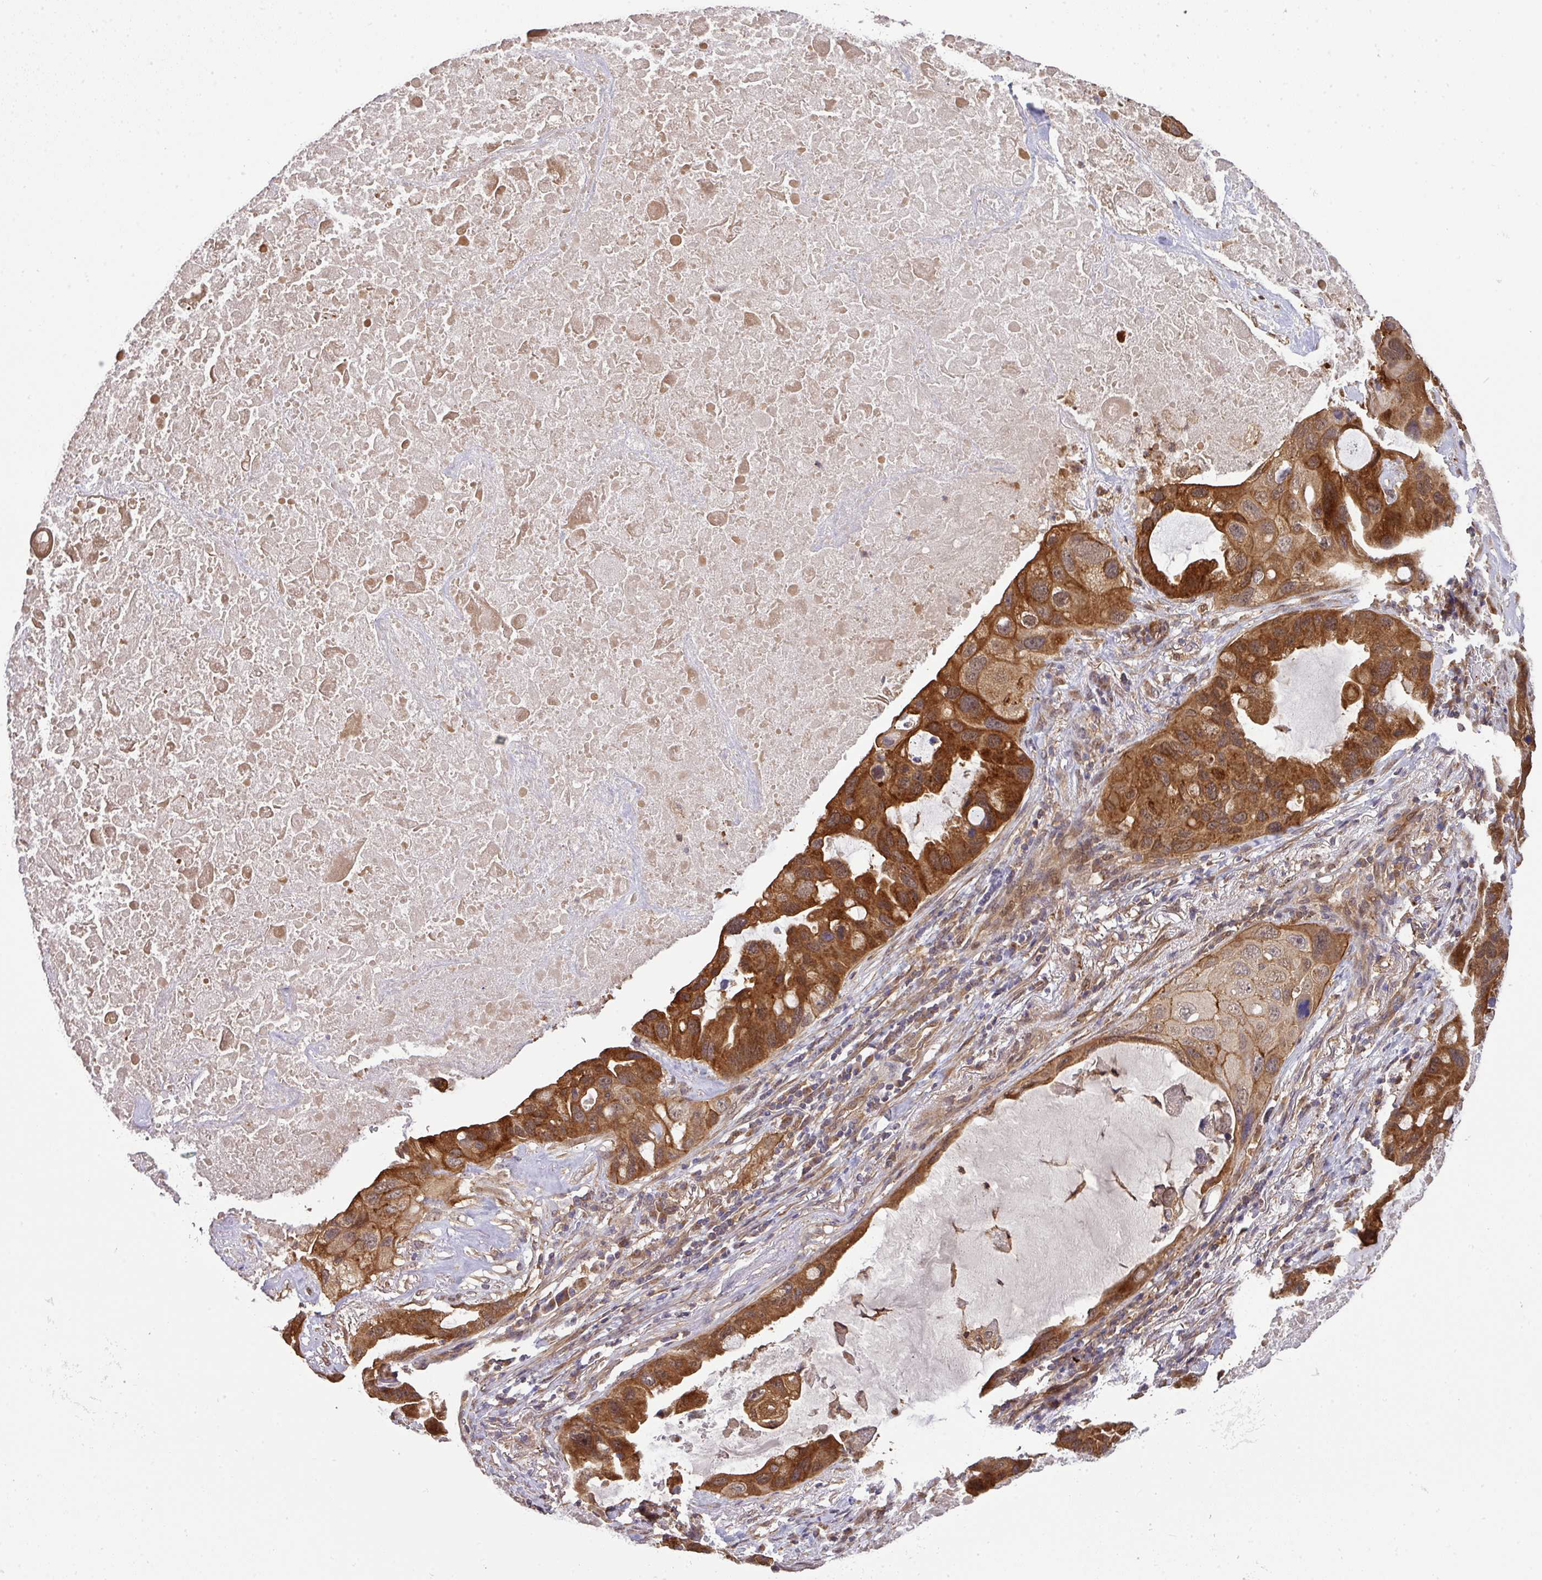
{"staining": {"intensity": "strong", "quantity": ">75%", "location": "cytoplasmic/membranous"}, "tissue": "lung cancer", "cell_type": "Tumor cells", "image_type": "cancer", "snomed": [{"axis": "morphology", "description": "Squamous cell carcinoma, NOS"}, {"axis": "topography", "description": "Lung"}], "caption": "Squamous cell carcinoma (lung) was stained to show a protein in brown. There is high levels of strong cytoplasmic/membranous positivity in approximately >75% of tumor cells.", "gene": "ARPIN", "patient": {"sex": "female", "age": 73}}